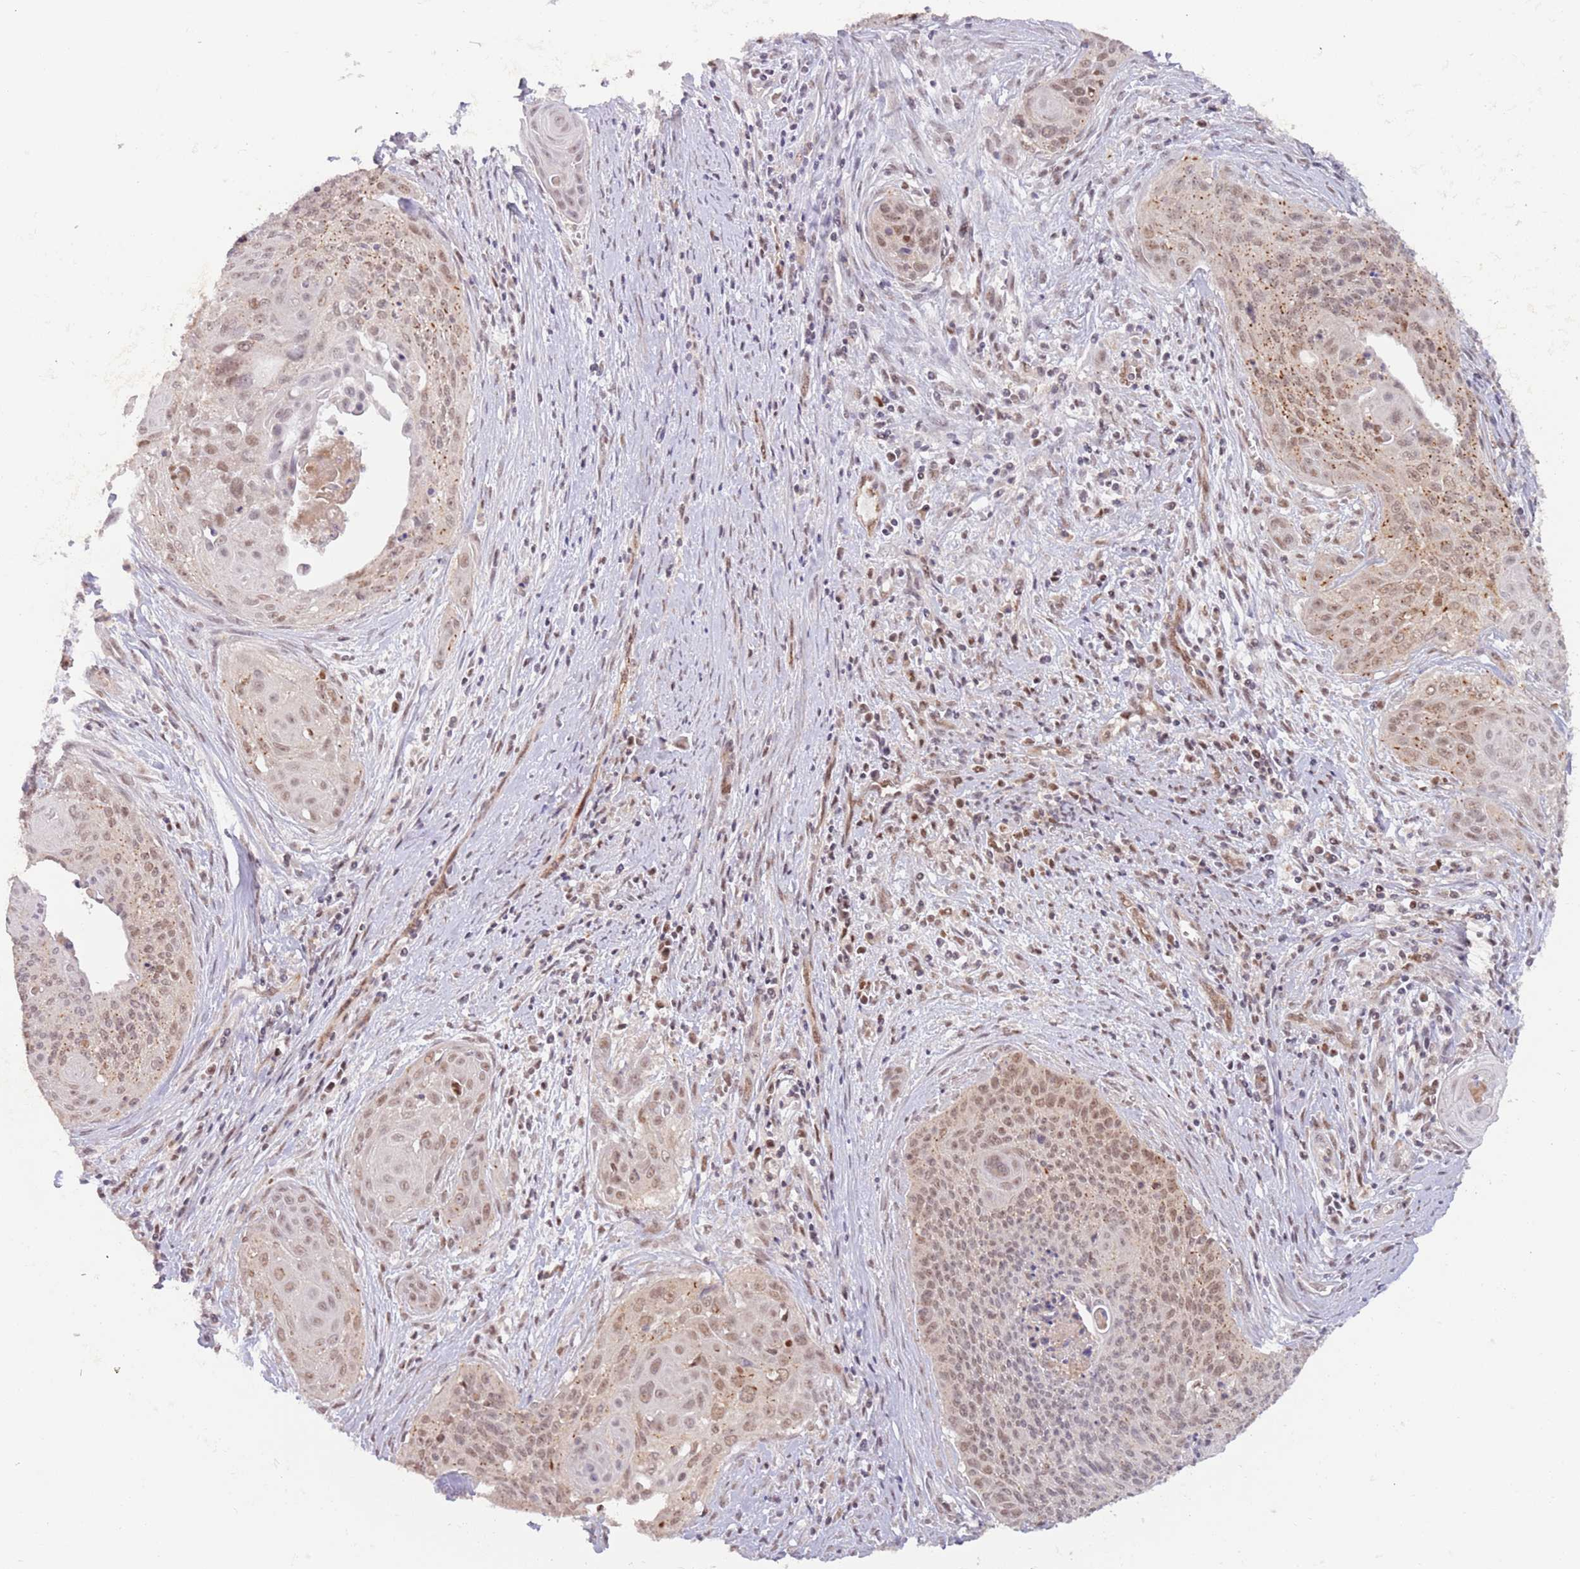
{"staining": {"intensity": "moderate", "quantity": "25%-75%", "location": "cytoplasmic/membranous,nuclear"}, "tissue": "cervical cancer", "cell_type": "Tumor cells", "image_type": "cancer", "snomed": [{"axis": "morphology", "description": "Squamous cell carcinoma, NOS"}, {"axis": "topography", "description": "Cervix"}], "caption": "A micrograph showing moderate cytoplasmic/membranous and nuclear staining in approximately 25%-75% of tumor cells in cervical squamous cell carcinoma, as visualized by brown immunohistochemical staining.", "gene": "RFXANK", "patient": {"sex": "female", "age": 55}}